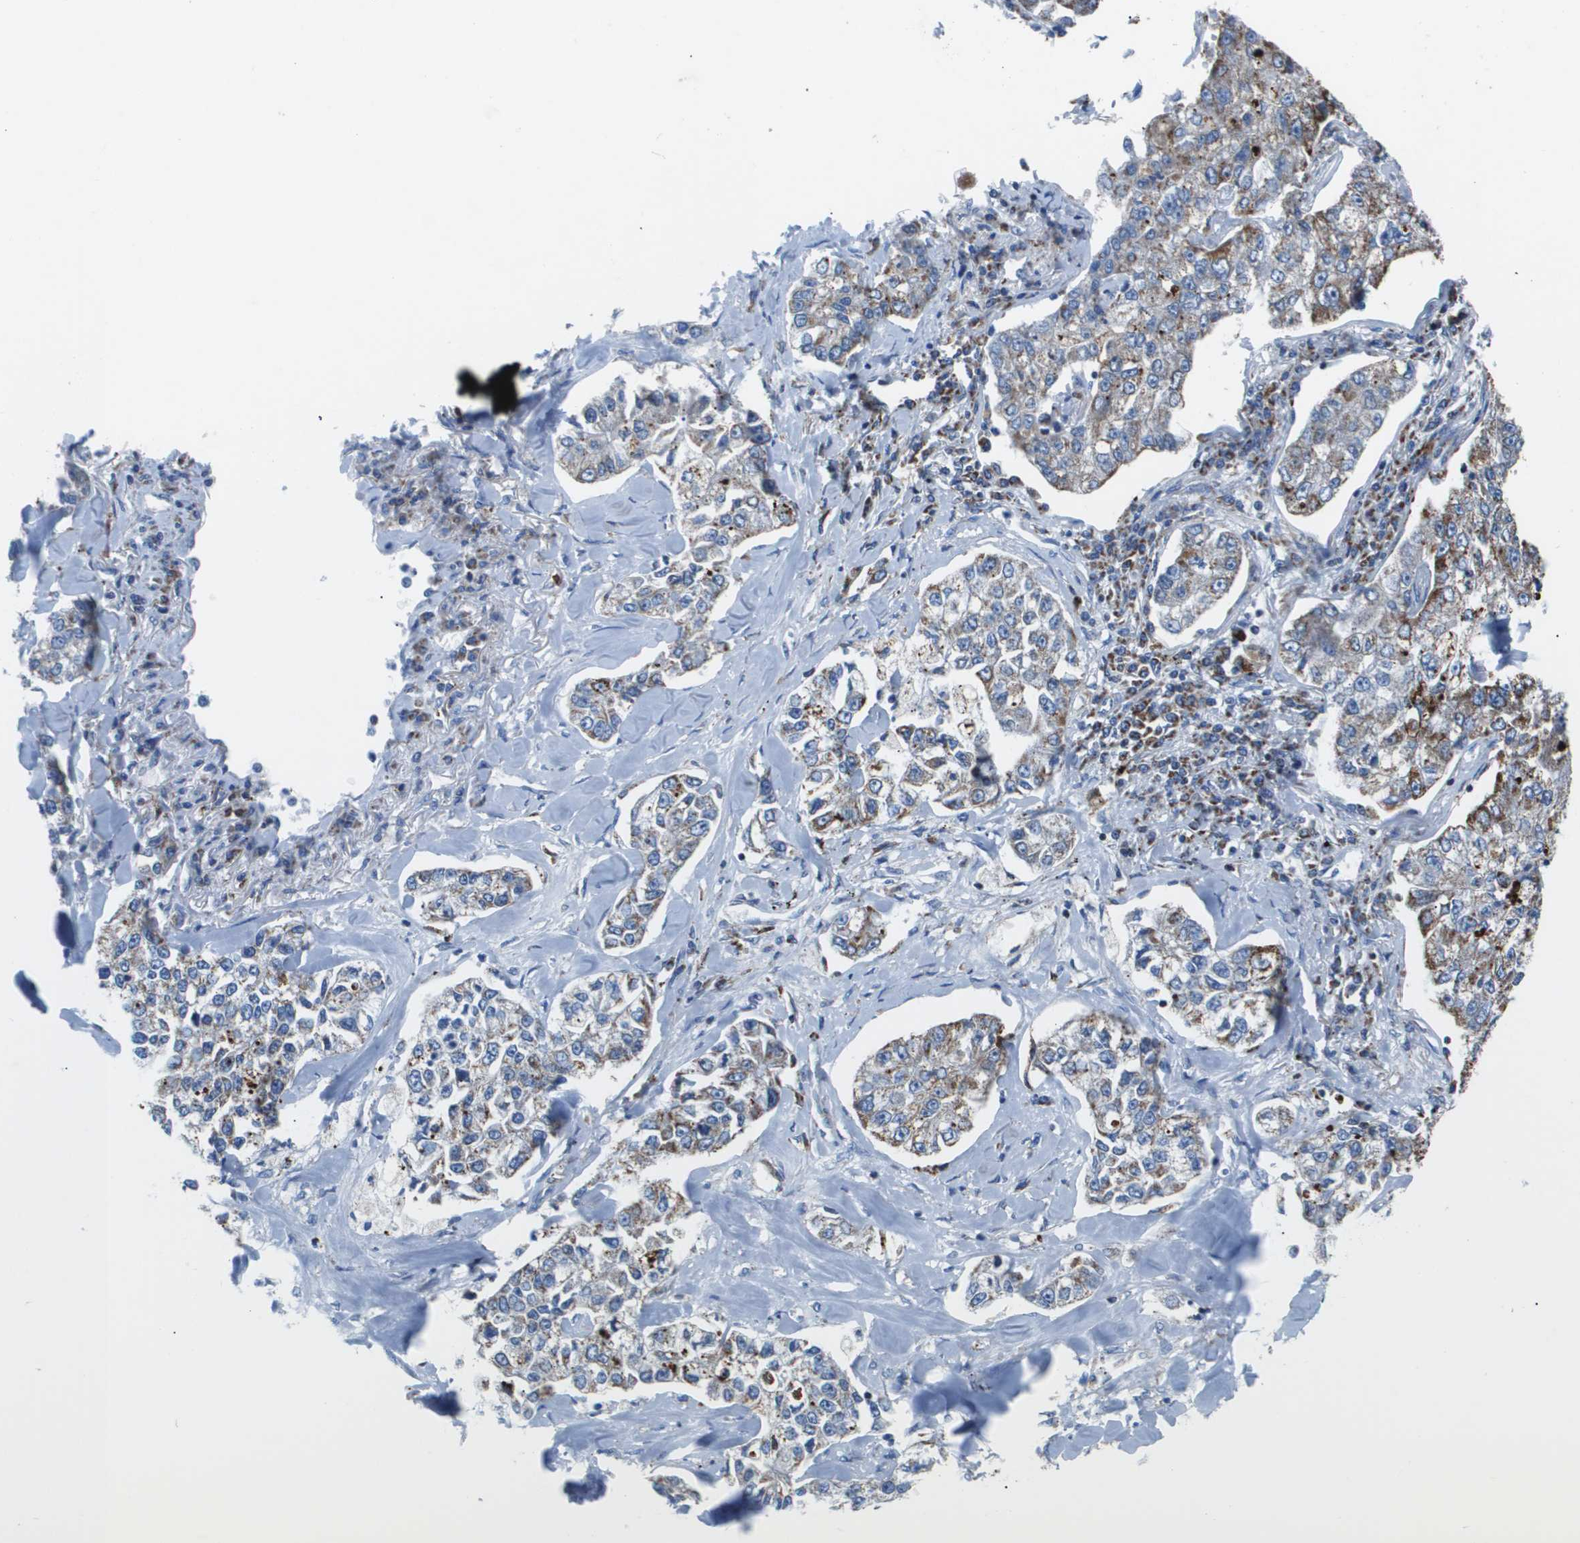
{"staining": {"intensity": "weak", "quantity": "25%-75%", "location": "cytoplasmic/membranous"}, "tissue": "lung cancer", "cell_type": "Tumor cells", "image_type": "cancer", "snomed": [{"axis": "morphology", "description": "Adenocarcinoma, NOS"}, {"axis": "topography", "description": "Lung"}], "caption": "Human lung cancer stained with a protein marker displays weak staining in tumor cells.", "gene": "ZDHHC3", "patient": {"sex": "male", "age": 49}}